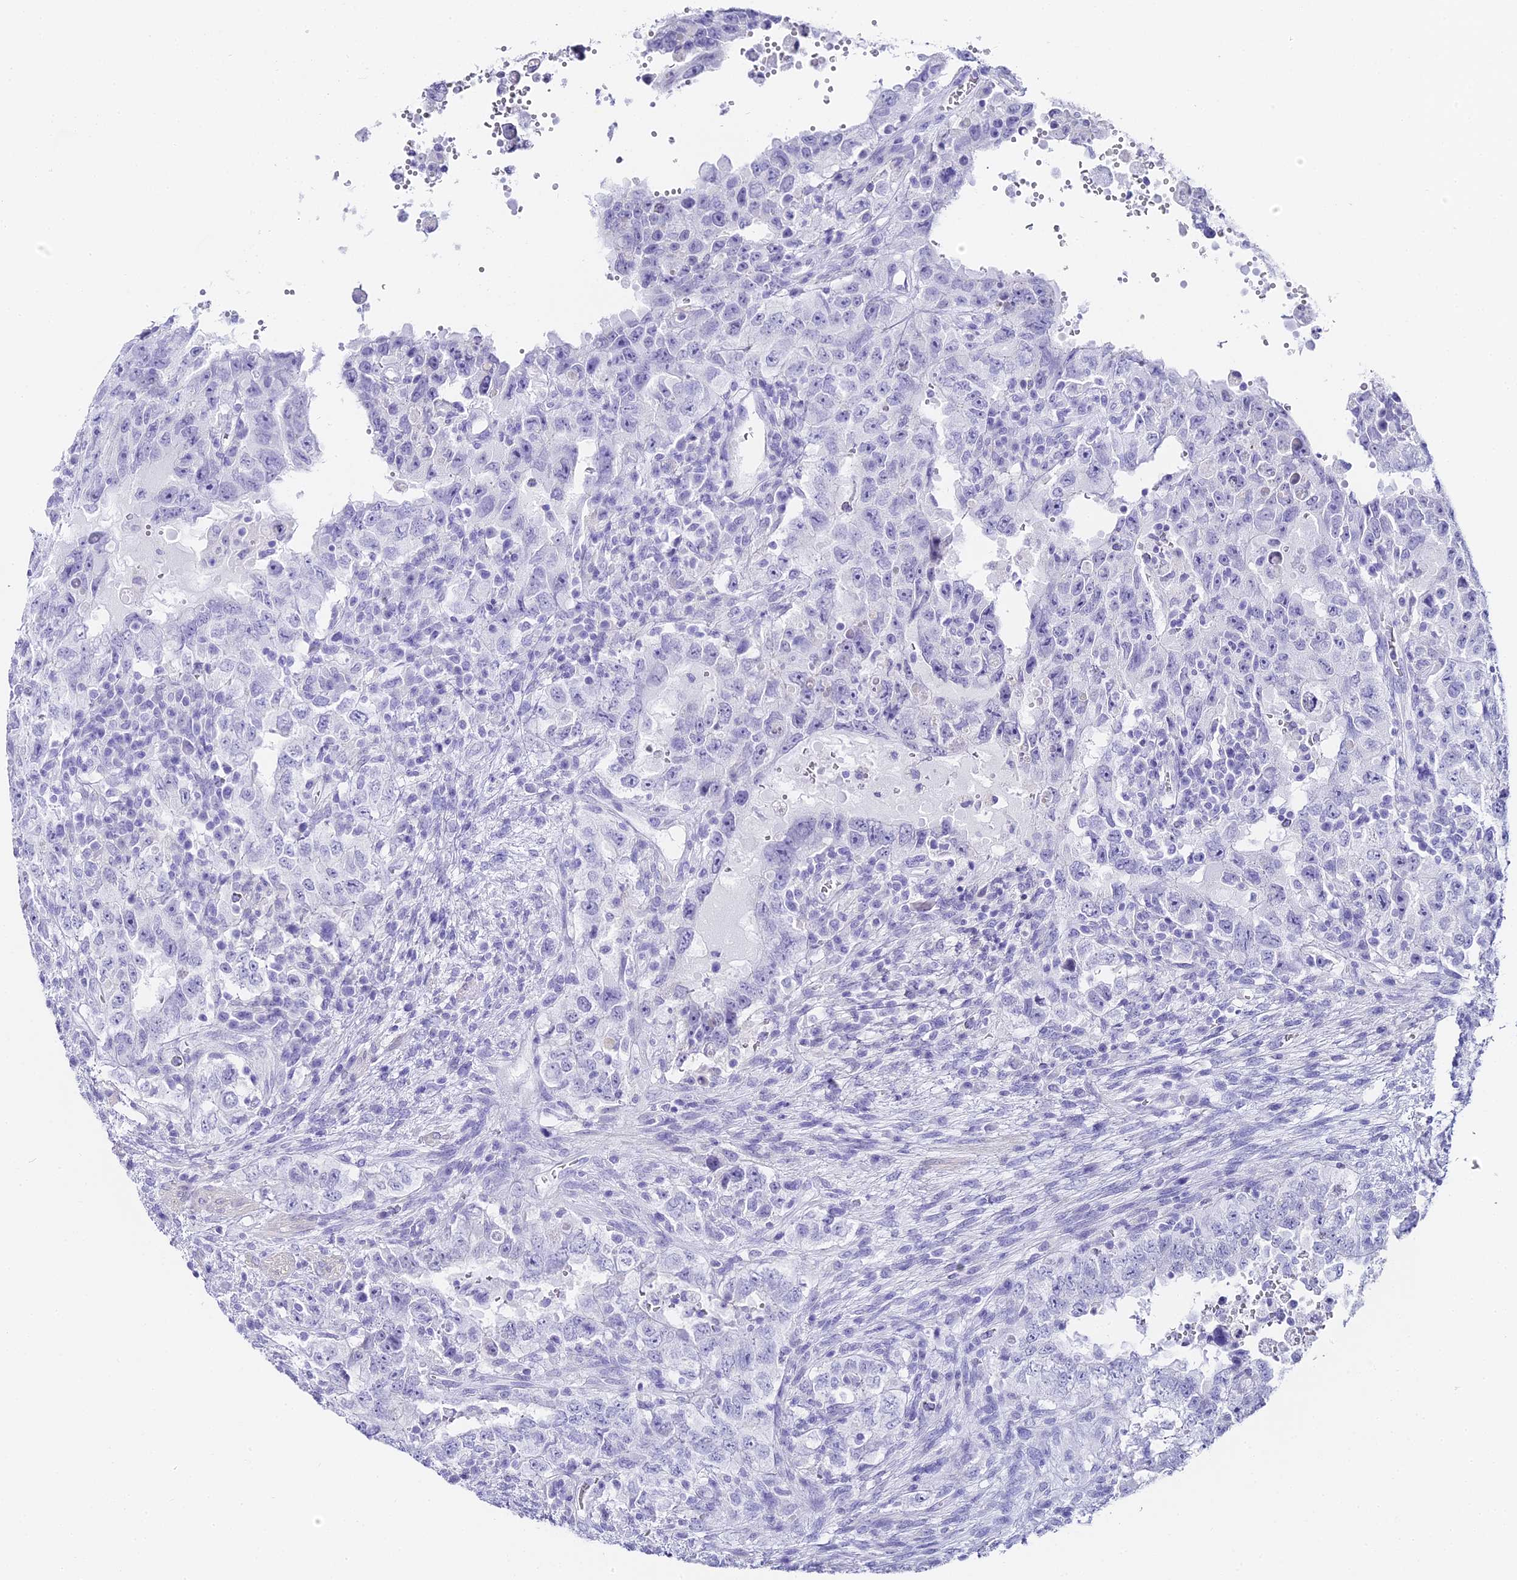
{"staining": {"intensity": "negative", "quantity": "none", "location": "none"}, "tissue": "testis cancer", "cell_type": "Tumor cells", "image_type": "cancer", "snomed": [{"axis": "morphology", "description": "Carcinoma, Embryonal, NOS"}, {"axis": "topography", "description": "Testis"}], "caption": "Protein analysis of testis embryonal carcinoma exhibits no significant staining in tumor cells. (DAB (3,3'-diaminobenzidine) immunohistochemistry with hematoxylin counter stain).", "gene": "ABHD14A-ACY1", "patient": {"sex": "male", "age": 26}}